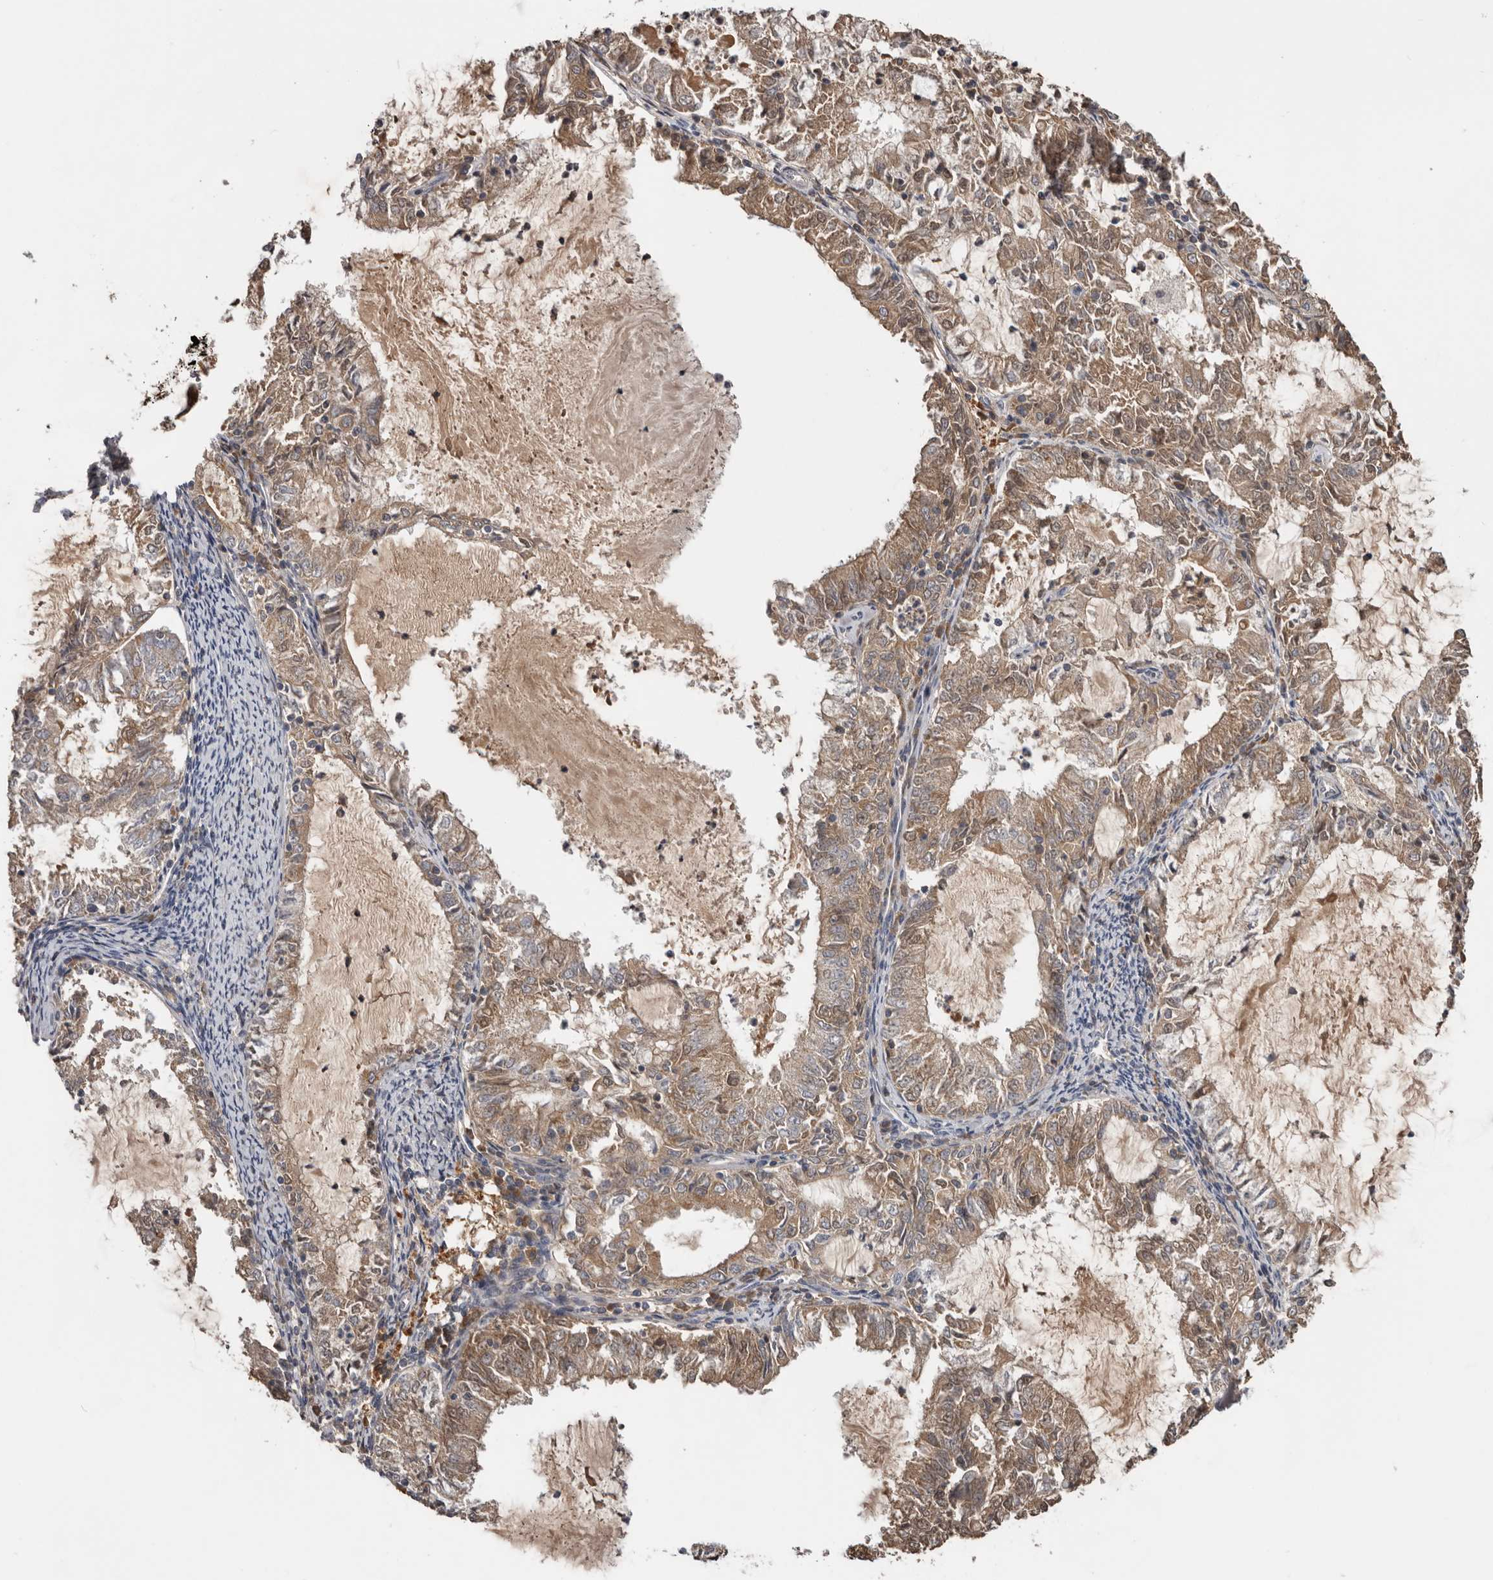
{"staining": {"intensity": "moderate", "quantity": "25%-75%", "location": "cytoplasmic/membranous"}, "tissue": "endometrial cancer", "cell_type": "Tumor cells", "image_type": "cancer", "snomed": [{"axis": "morphology", "description": "Adenocarcinoma, NOS"}, {"axis": "topography", "description": "Endometrium"}], "caption": "Immunohistochemistry (DAB (3,3'-diaminobenzidine)) staining of endometrial adenocarcinoma displays moderate cytoplasmic/membranous protein positivity in approximately 25%-75% of tumor cells.", "gene": "NMUR1", "patient": {"sex": "female", "age": 57}}